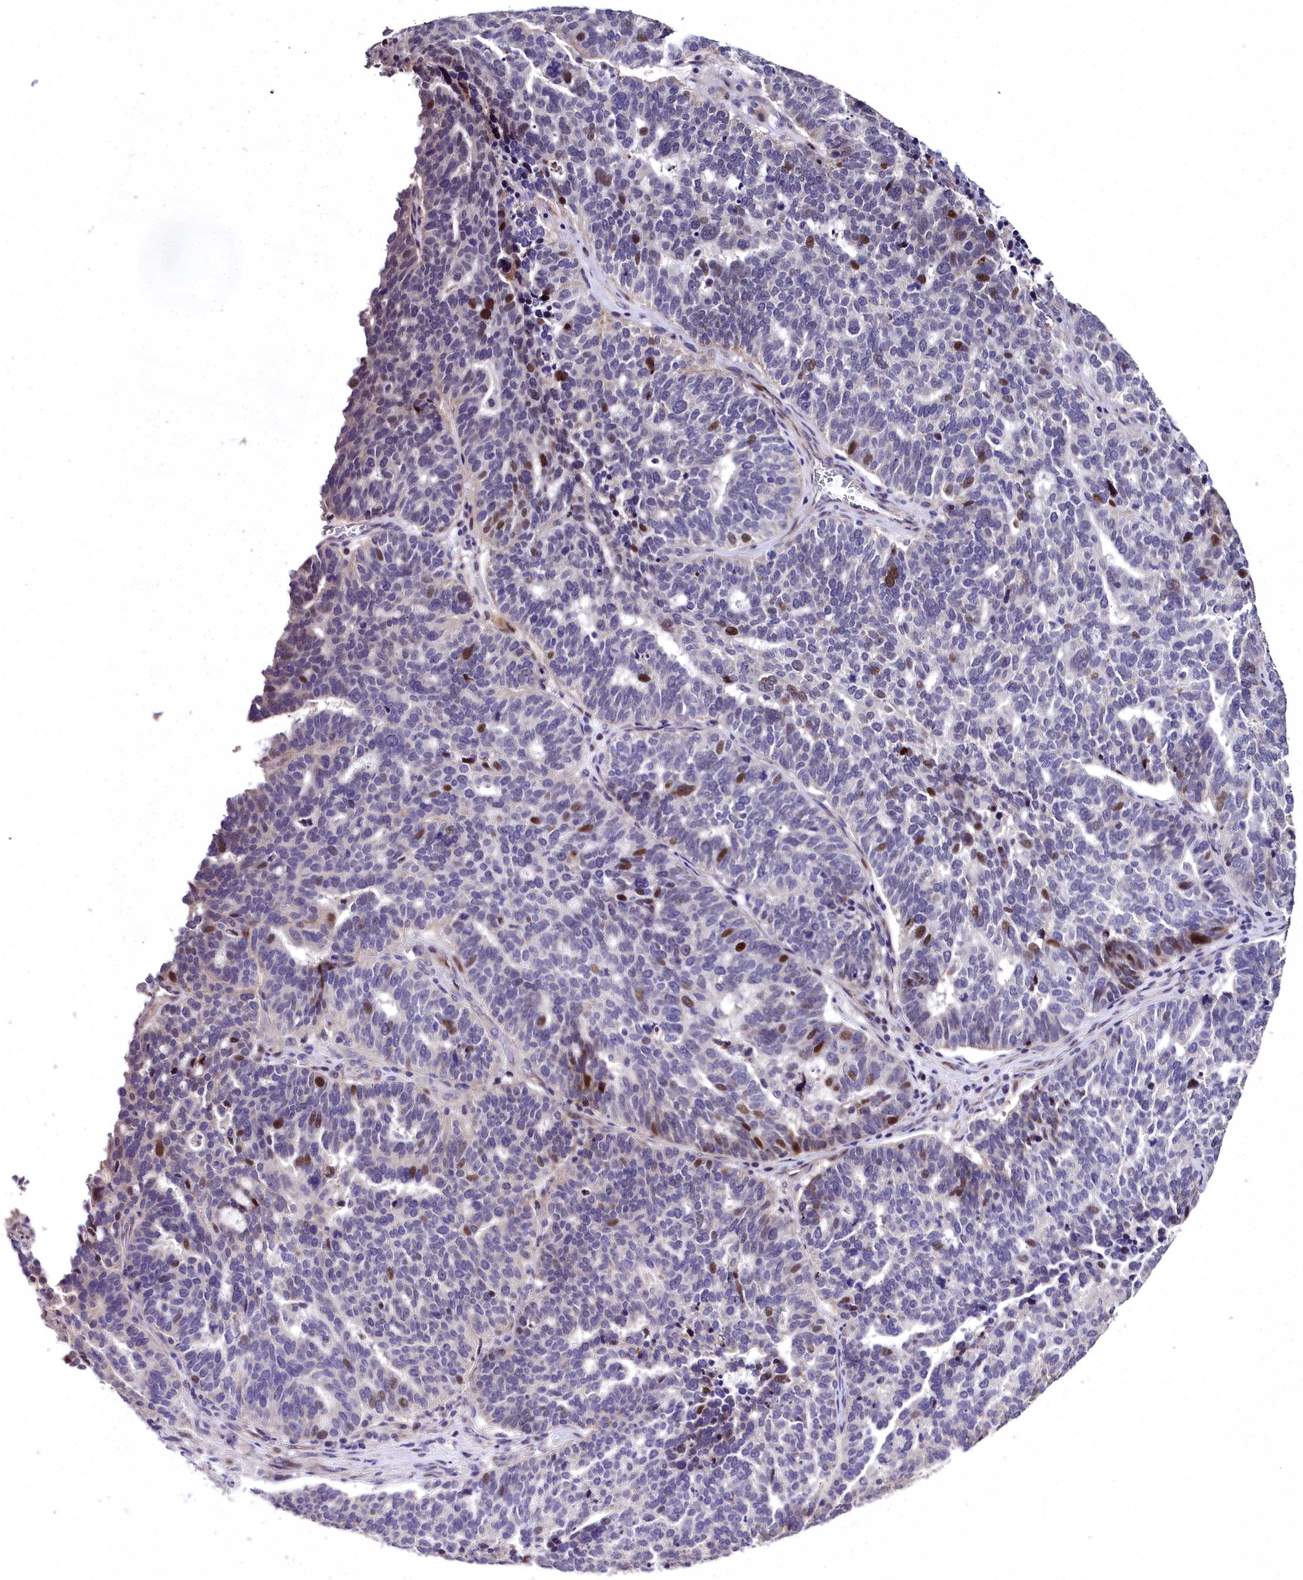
{"staining": {"intensity": "moderate", "quantity": "<25%", "location": "nuclear"}, "tissue": "ovarian cancer", "cell_type": "Tumor cells", "image_type": "cancer", "snomed": [{"axis": "morphology", "description": "Cystadenocarcinoma, serous, NOS"}, {"axis": "topography", "description": "Ovary"}], "caption": "Human ovarian cancer (serous cystadenocarcinoma) stained with a protein marker exhibits moderate staining in tumor cells.", "gene": "AP1M1", "patient": {"sex": "female", "age": 59}}